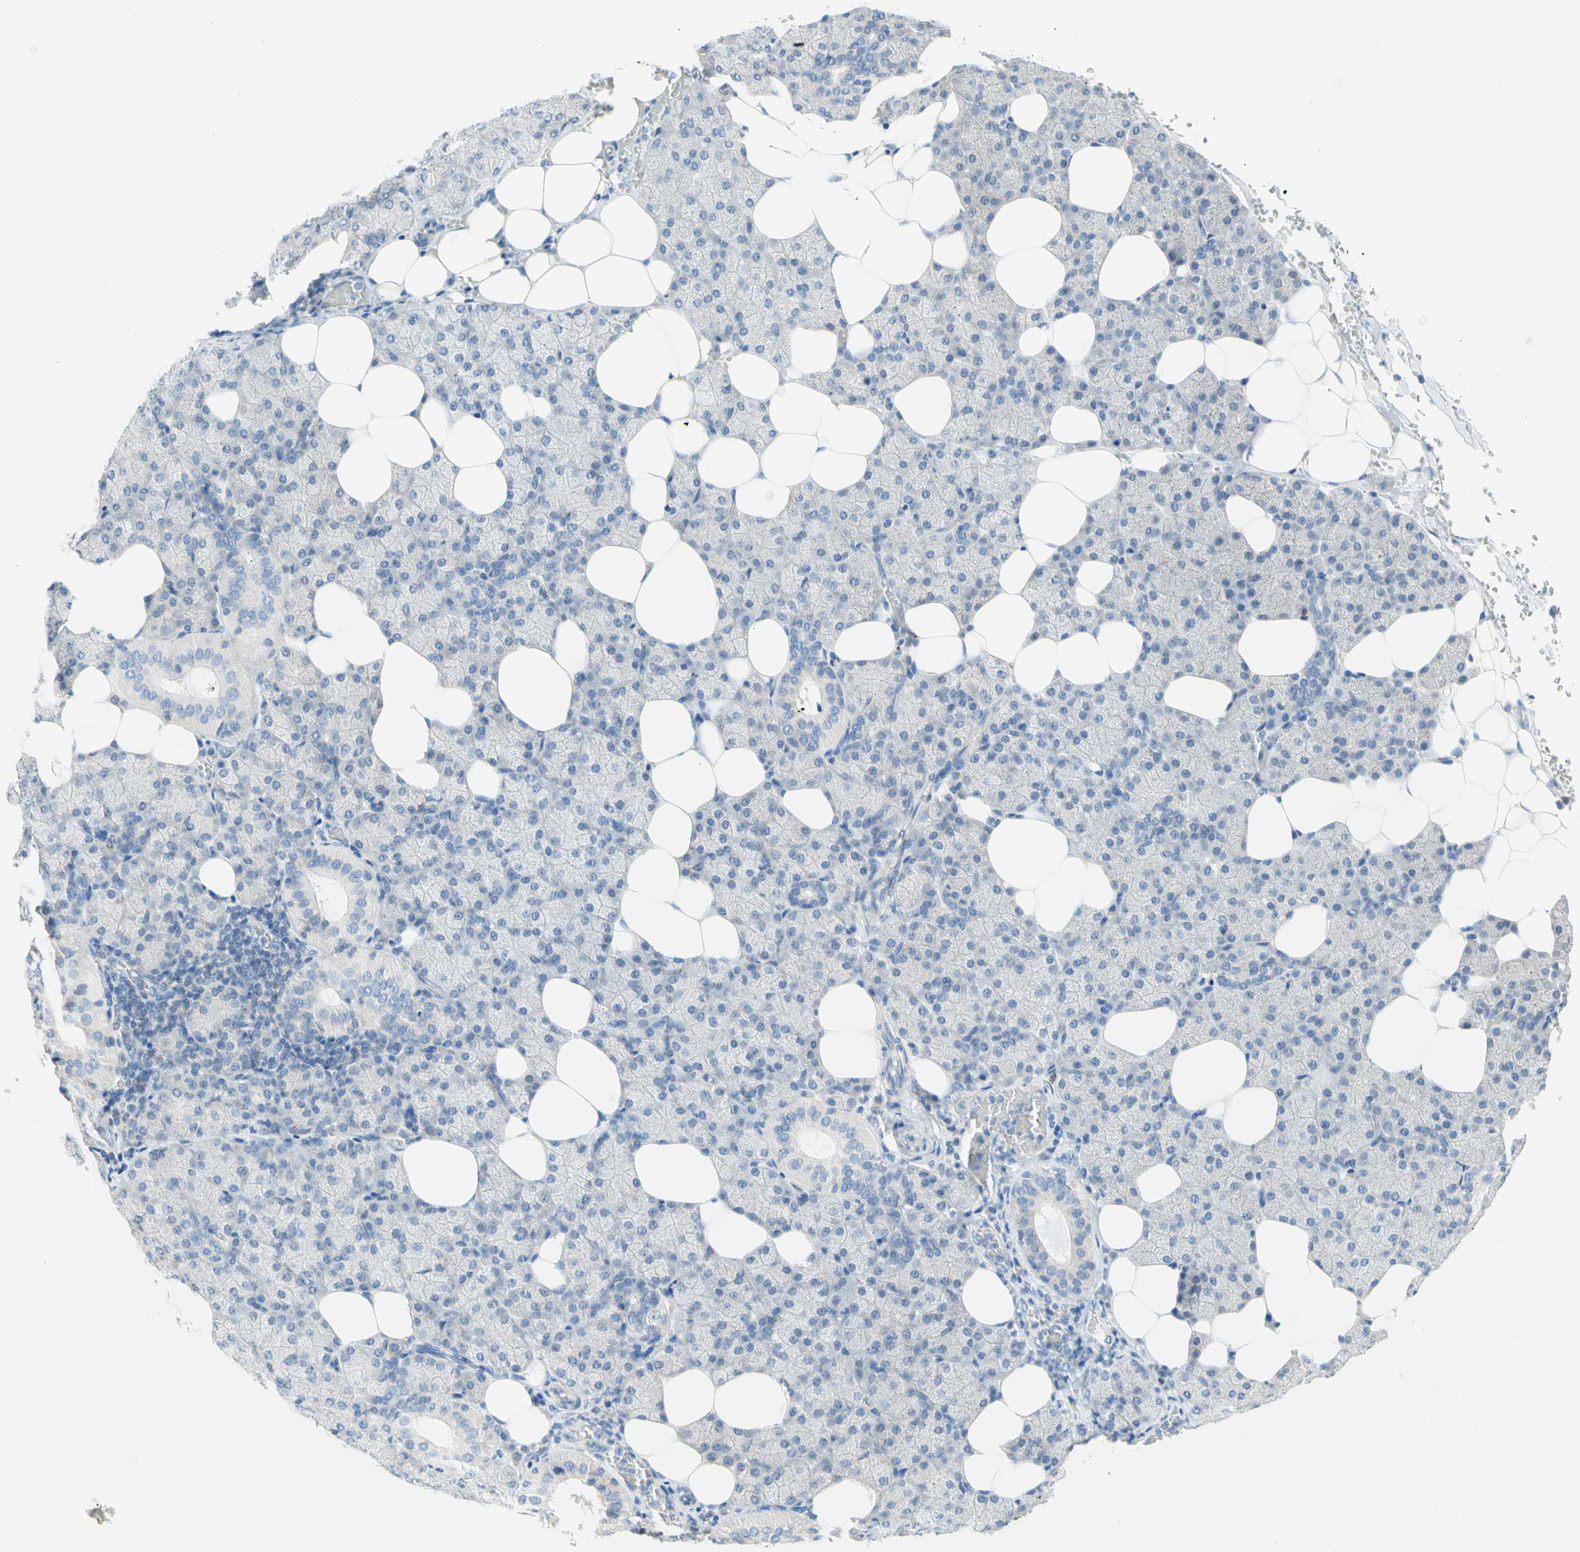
{"staining": {"intensity": "weak", "quantity": "<25%", "location": "cytoplasmic/membranous"}, "tissue": "salivary gland", "cell_type": "Glandular cells", "image_type": "normal", "snomed": [{"axis": "morphology", "description": "Normal tissue, NOS"}, {"axis": "topography", "description": "Lymph node"}, {"axis": "topography", "description": "Salivary gland"}], "caption": "Immunohistochemical staining of unremarkable salivary gland exhibits no significant expression in glandular cells.", "gene": "MFF", "patient": {"sex": "male", "age": 8}}